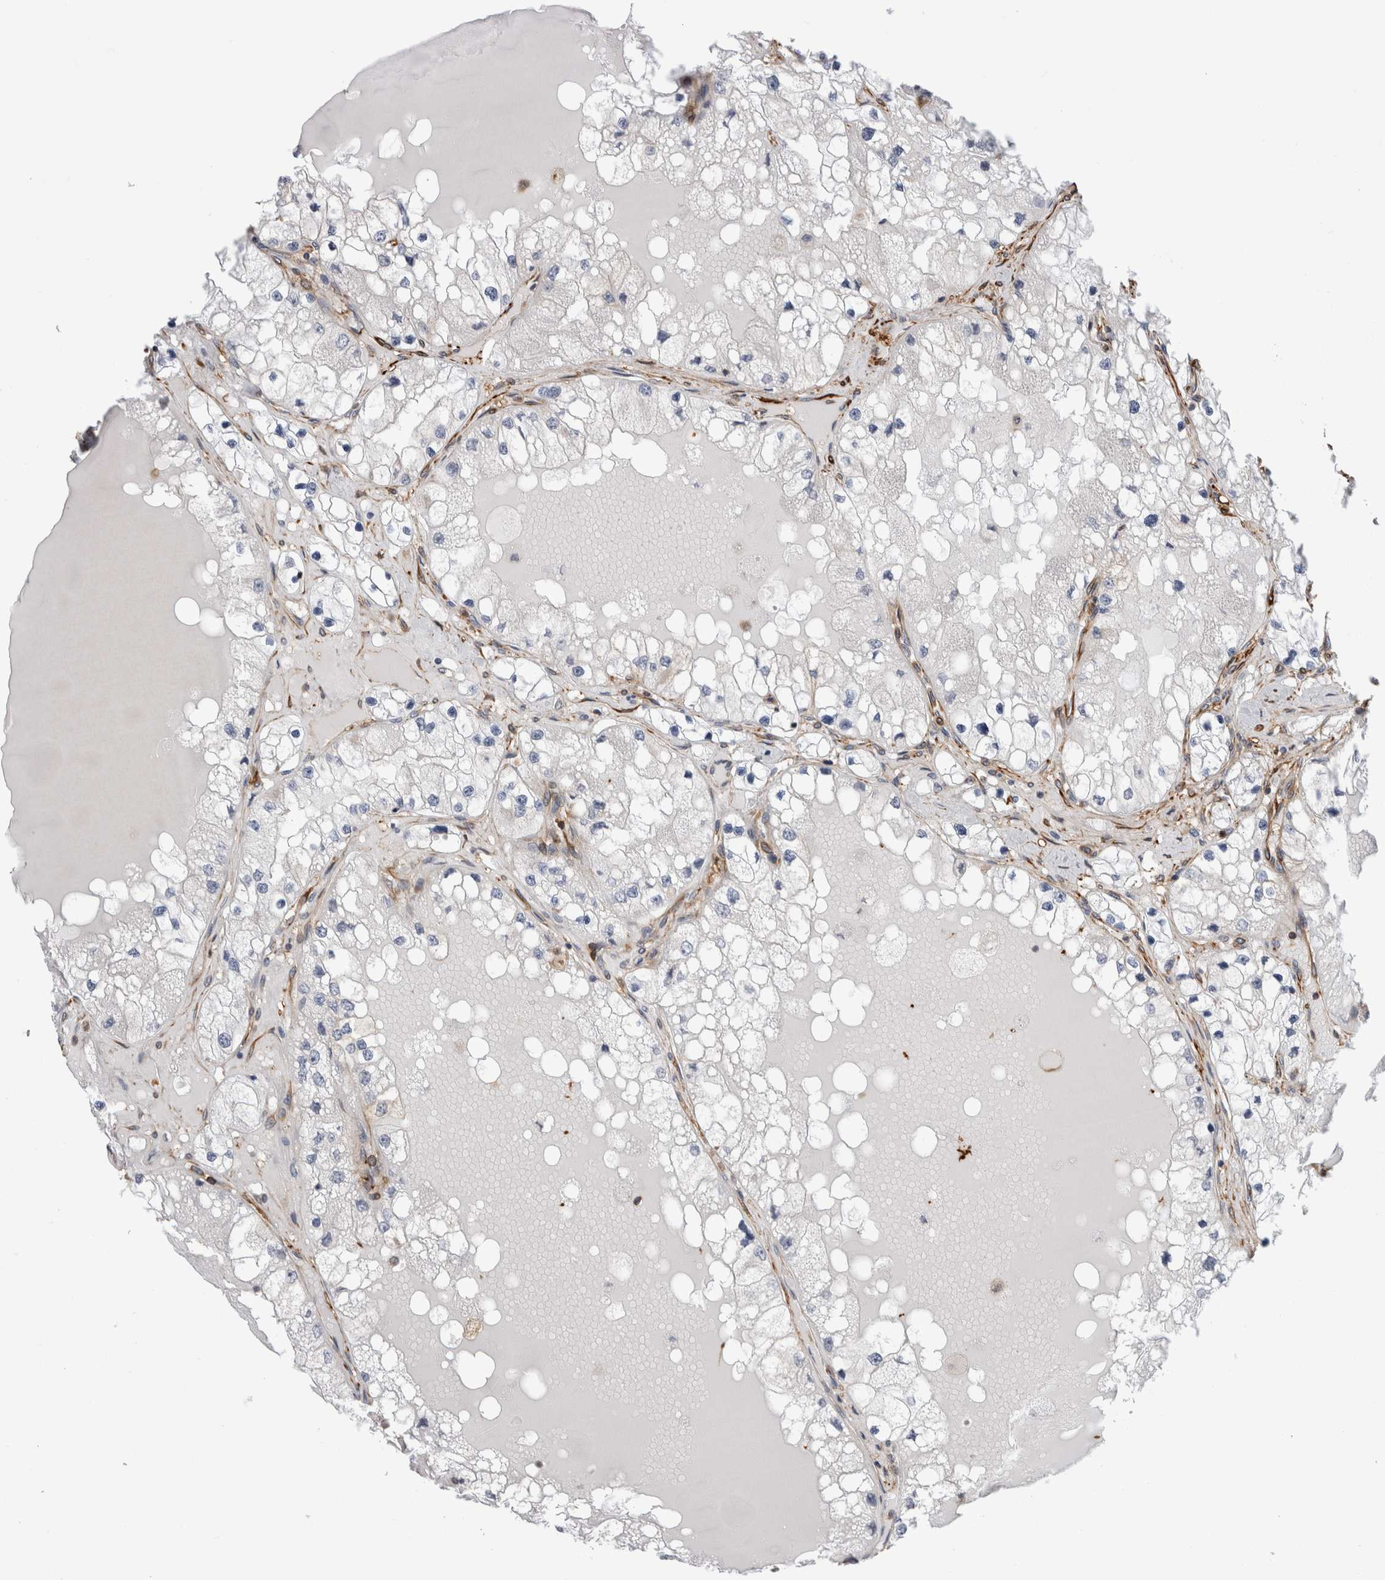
{"staining": {"intensity": "negative", "quantity": "none", "location": "none"}, "tissue": "renal cancer", "cell_type": "Tumor cells", "image_type": "cancer", "snomed": [{"axis": "morphology", "description": "Adenocarcinoma, NOS"}, {"axis": "topography", "description": "Kidney"}], "caption": "IHC photomicrograph of adenocarcinoma (renal) stained for a protein (brown), which displays no expression in tumor cells.", "gene": "EPRS1", "patient": {"sex": "male", "age": 68}}